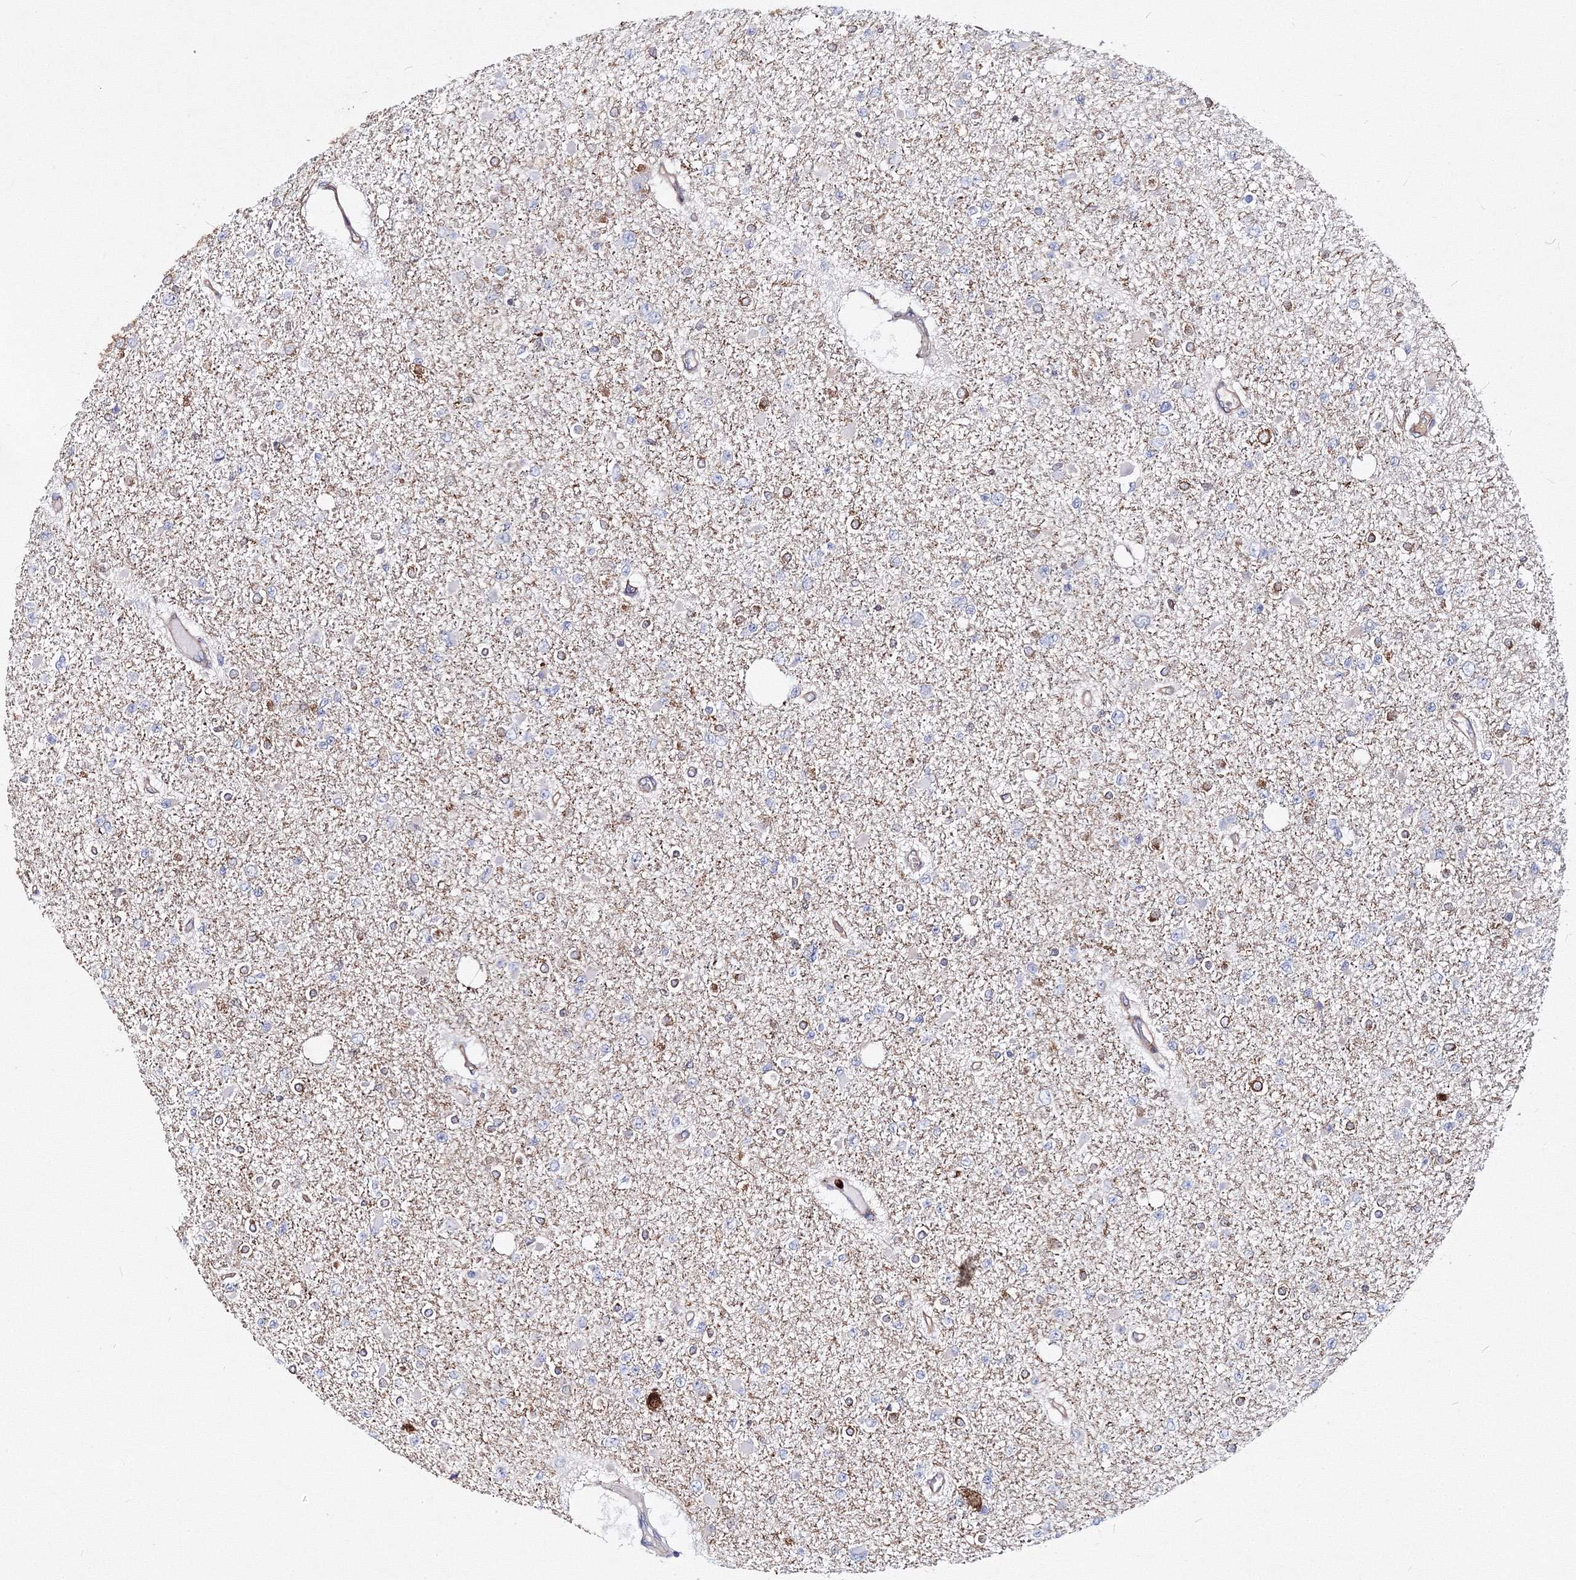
{"staining": {"intensity": "moderate", "quantity": "<25%", "location": "cytoplasmic/membranous"}, "tissue": "glioma", "cell_type": "Tumor cells", "image_type": "cancer", "snomed": [{"axis": "morphology", "description": "Glioma, malignant, Low grade"}, {"axis": "topography", "description": "Brain"}], "caption": "Human low-grade glioma (malignant) stained for a protein (brown) exhibits moderate cytoplasmic/membranous positive staining in approximately <25% of tumor cells.", "gene": "C11orf52", "patient": {"sex": "female", "age": 22}}